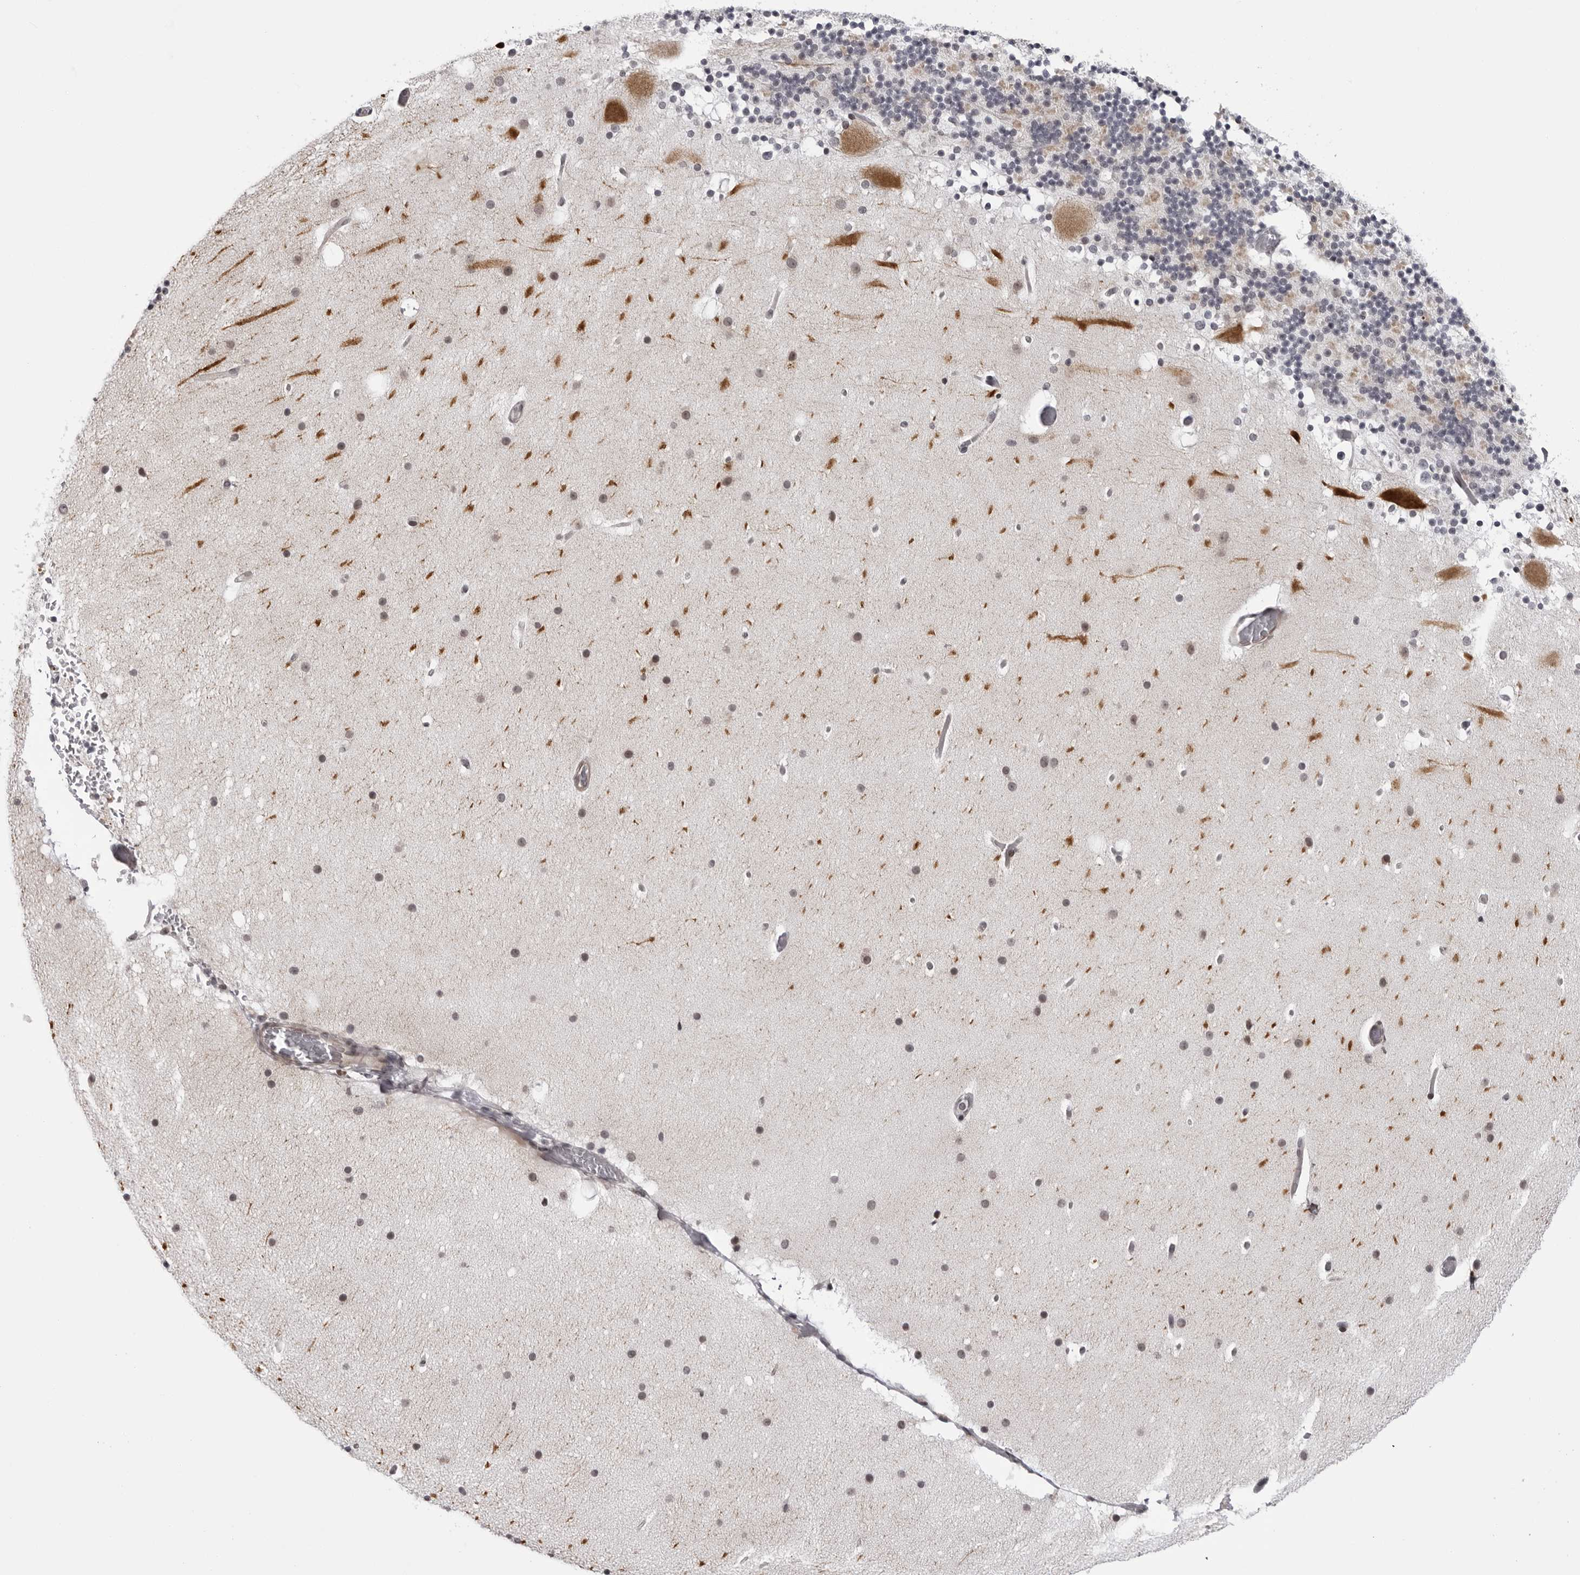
{"staining": {"intensity": "negative", "quantity": "none", "location": "none"}, "tissue": "cerebellum", "cell_type": "Cells in granular layer", "image_type": "normal", "snomed": [{"axis": "morphology", "description": "Normal tissue, NOS"}, {"axis": "topography", "description": "Cerebellum"}], "caption": "The IHC micrograph has no significant positivity in cells in granular layer of cerebellum.", "gene": "GCSAML", "patient": {"sex": "male", "age": 57}}